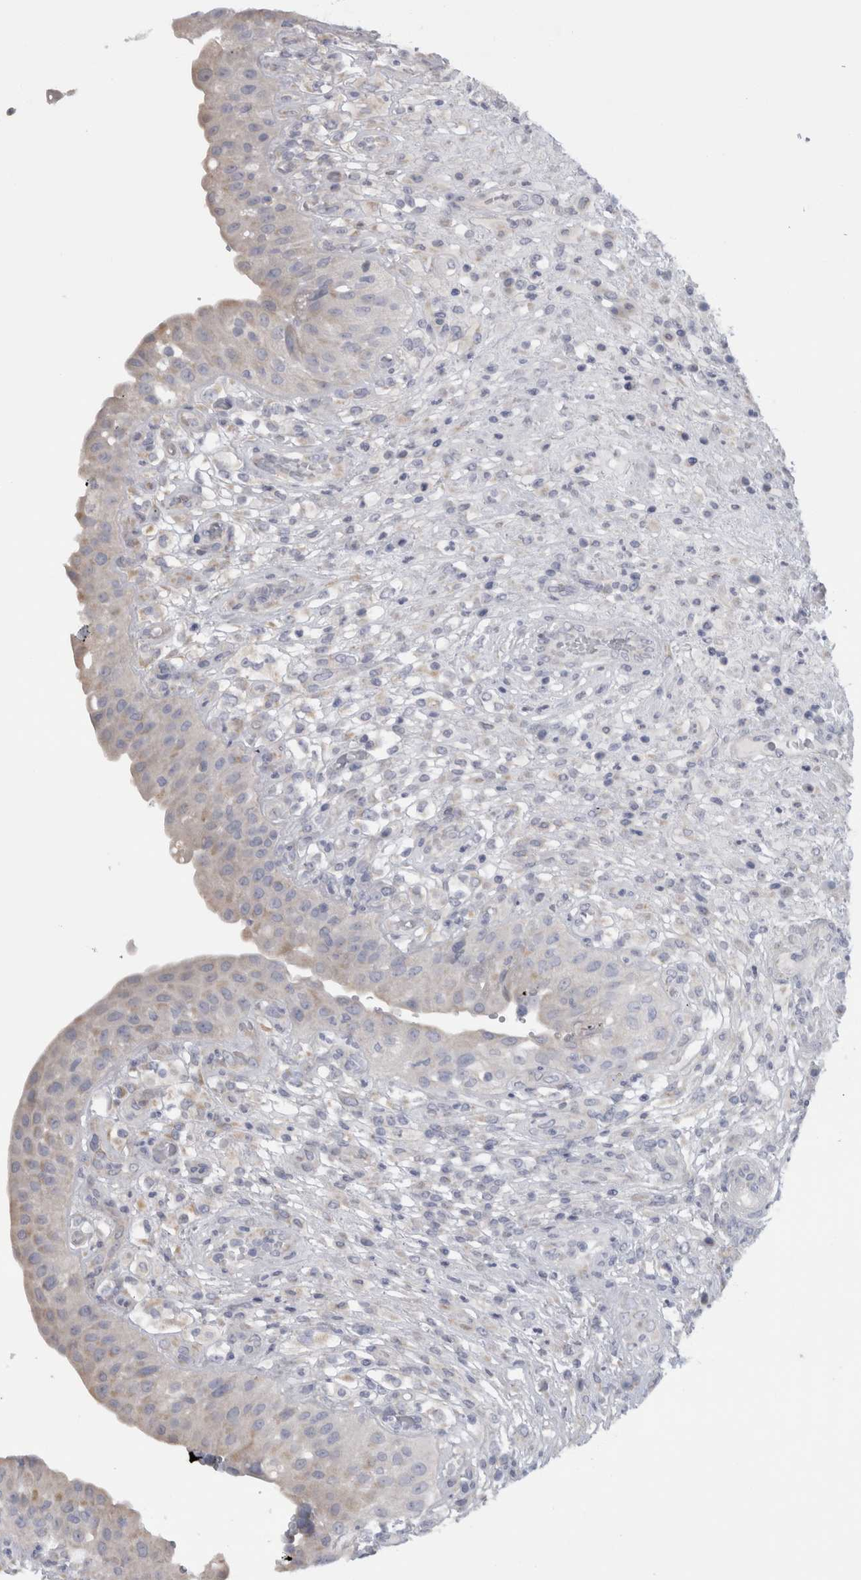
{"staining": {"intensity": "weak", "quantity": "<25%", "location": "cytoplasmic/membranous"}, "tissue": "urinary bladder", "cell_type": "Urothelial cells", "image_type": "normal", "snomed": [{"axis": "morphology", "description": "Normal tissue, NOS"}, {"axis": "topography", "description": "Urinary bladder"}], "caption": "Normal urinary bladder was stained to show a protein in brown. There is no significant expression in urothelial cells. (DAB IHC, high magnification).", "gene": "DHRS4", "patient": {"sex": "female", "age": 62}}